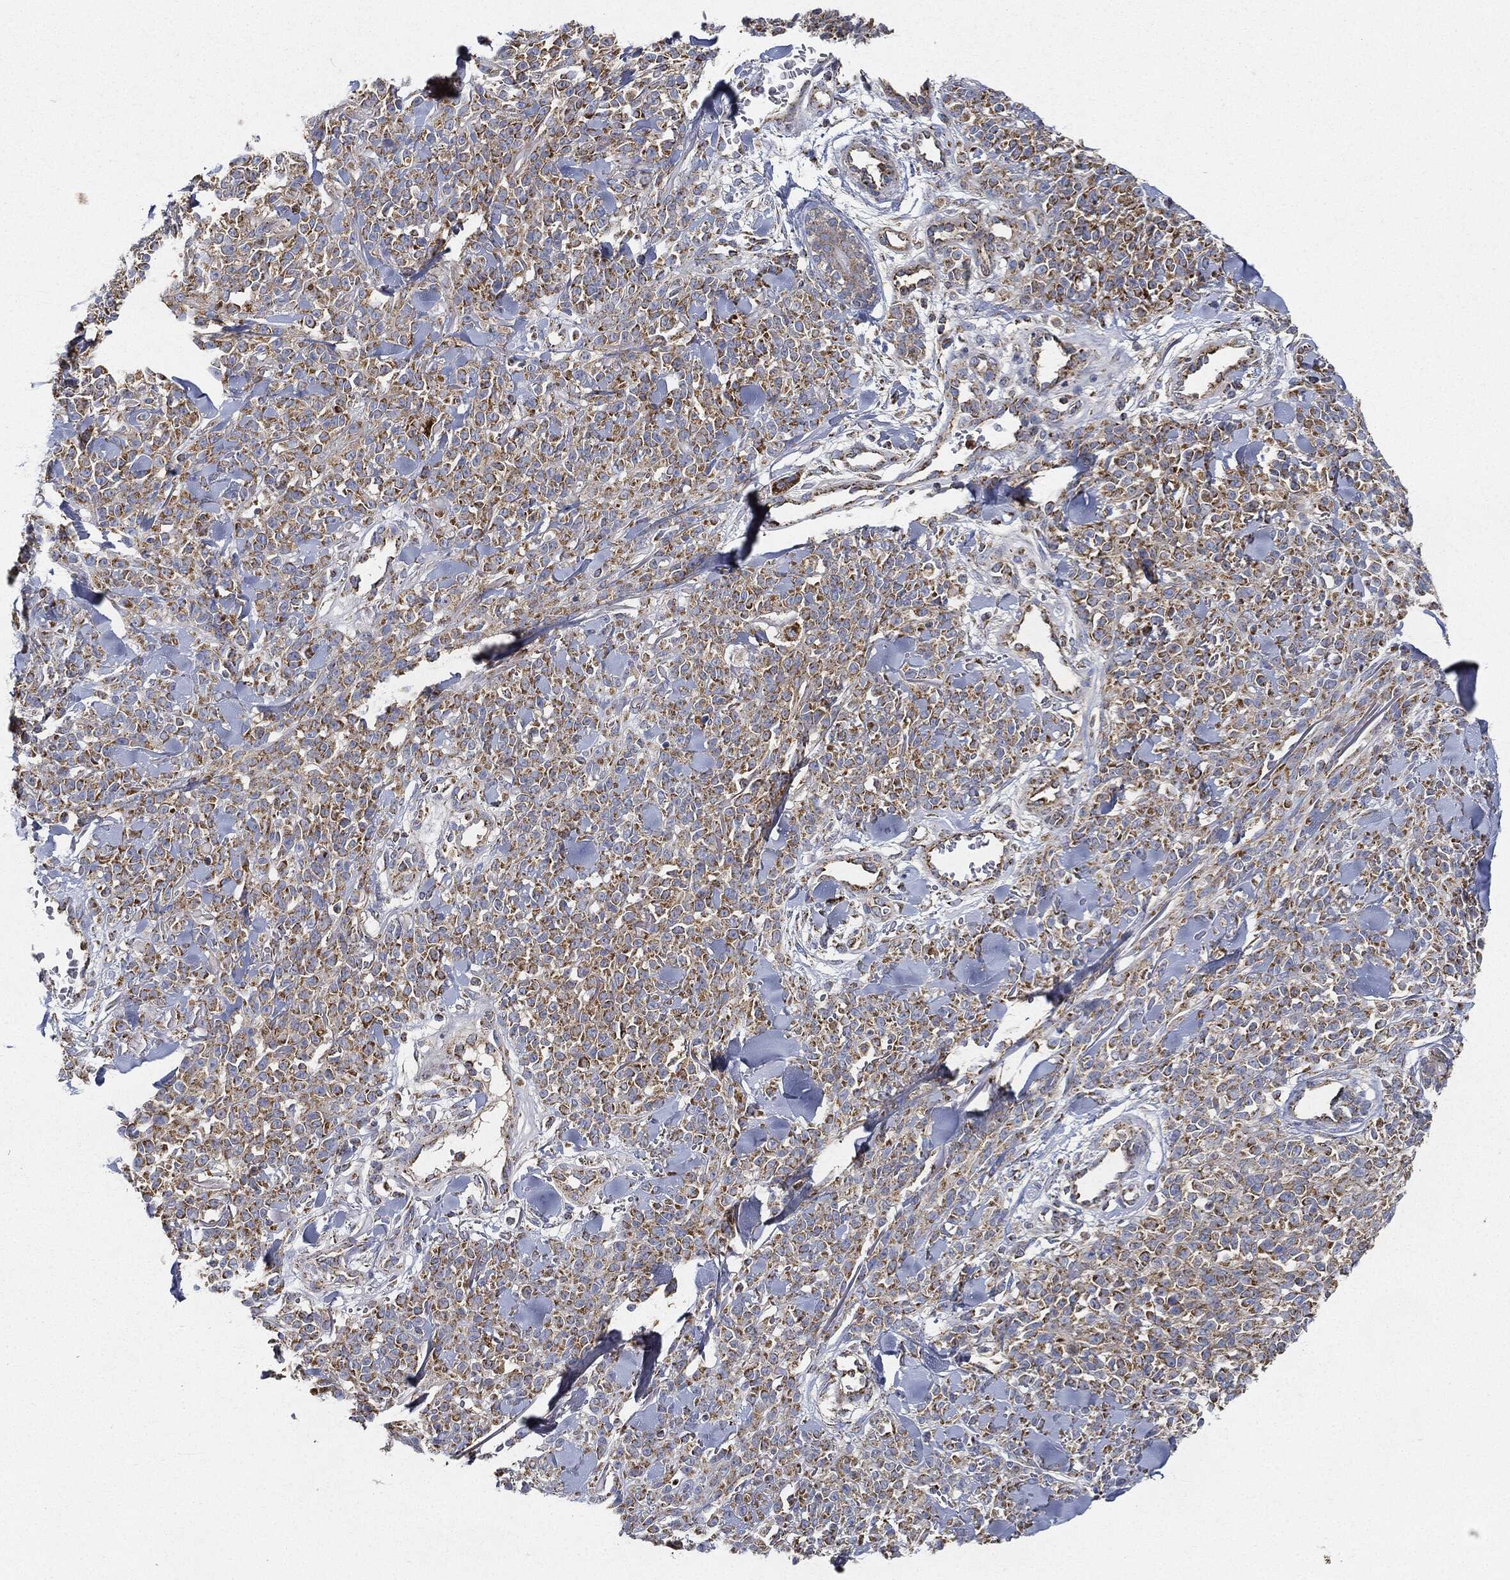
{"staining": {"intensity": "strong", "quantity": ">75%", "location": "cytoplasmic/membranous"}, "tissue": "melanoma", "cell_type": "Tumor cells", "image_type": "cancer", "snomed": [{"axis": "morphology", "description": "Malignant melanoma, NOS"}, {"axis": "topography", "description": "Skin"}, {"axis": "topography", "description": "Skin of trunk"}], "caption": "Immunohistochemistry (IHC) photomicrograph of neoplastic tissue: malignant melanoma stained using immunohistochemistry shows high levels of strong protein expression localized specifically in the cytoplasmic/membranous of tumor cells, appearing as a cytoplasmic/membranous brown color.", "gene": "CAPN15", "patient": {"sex": "male", "age": 74}}